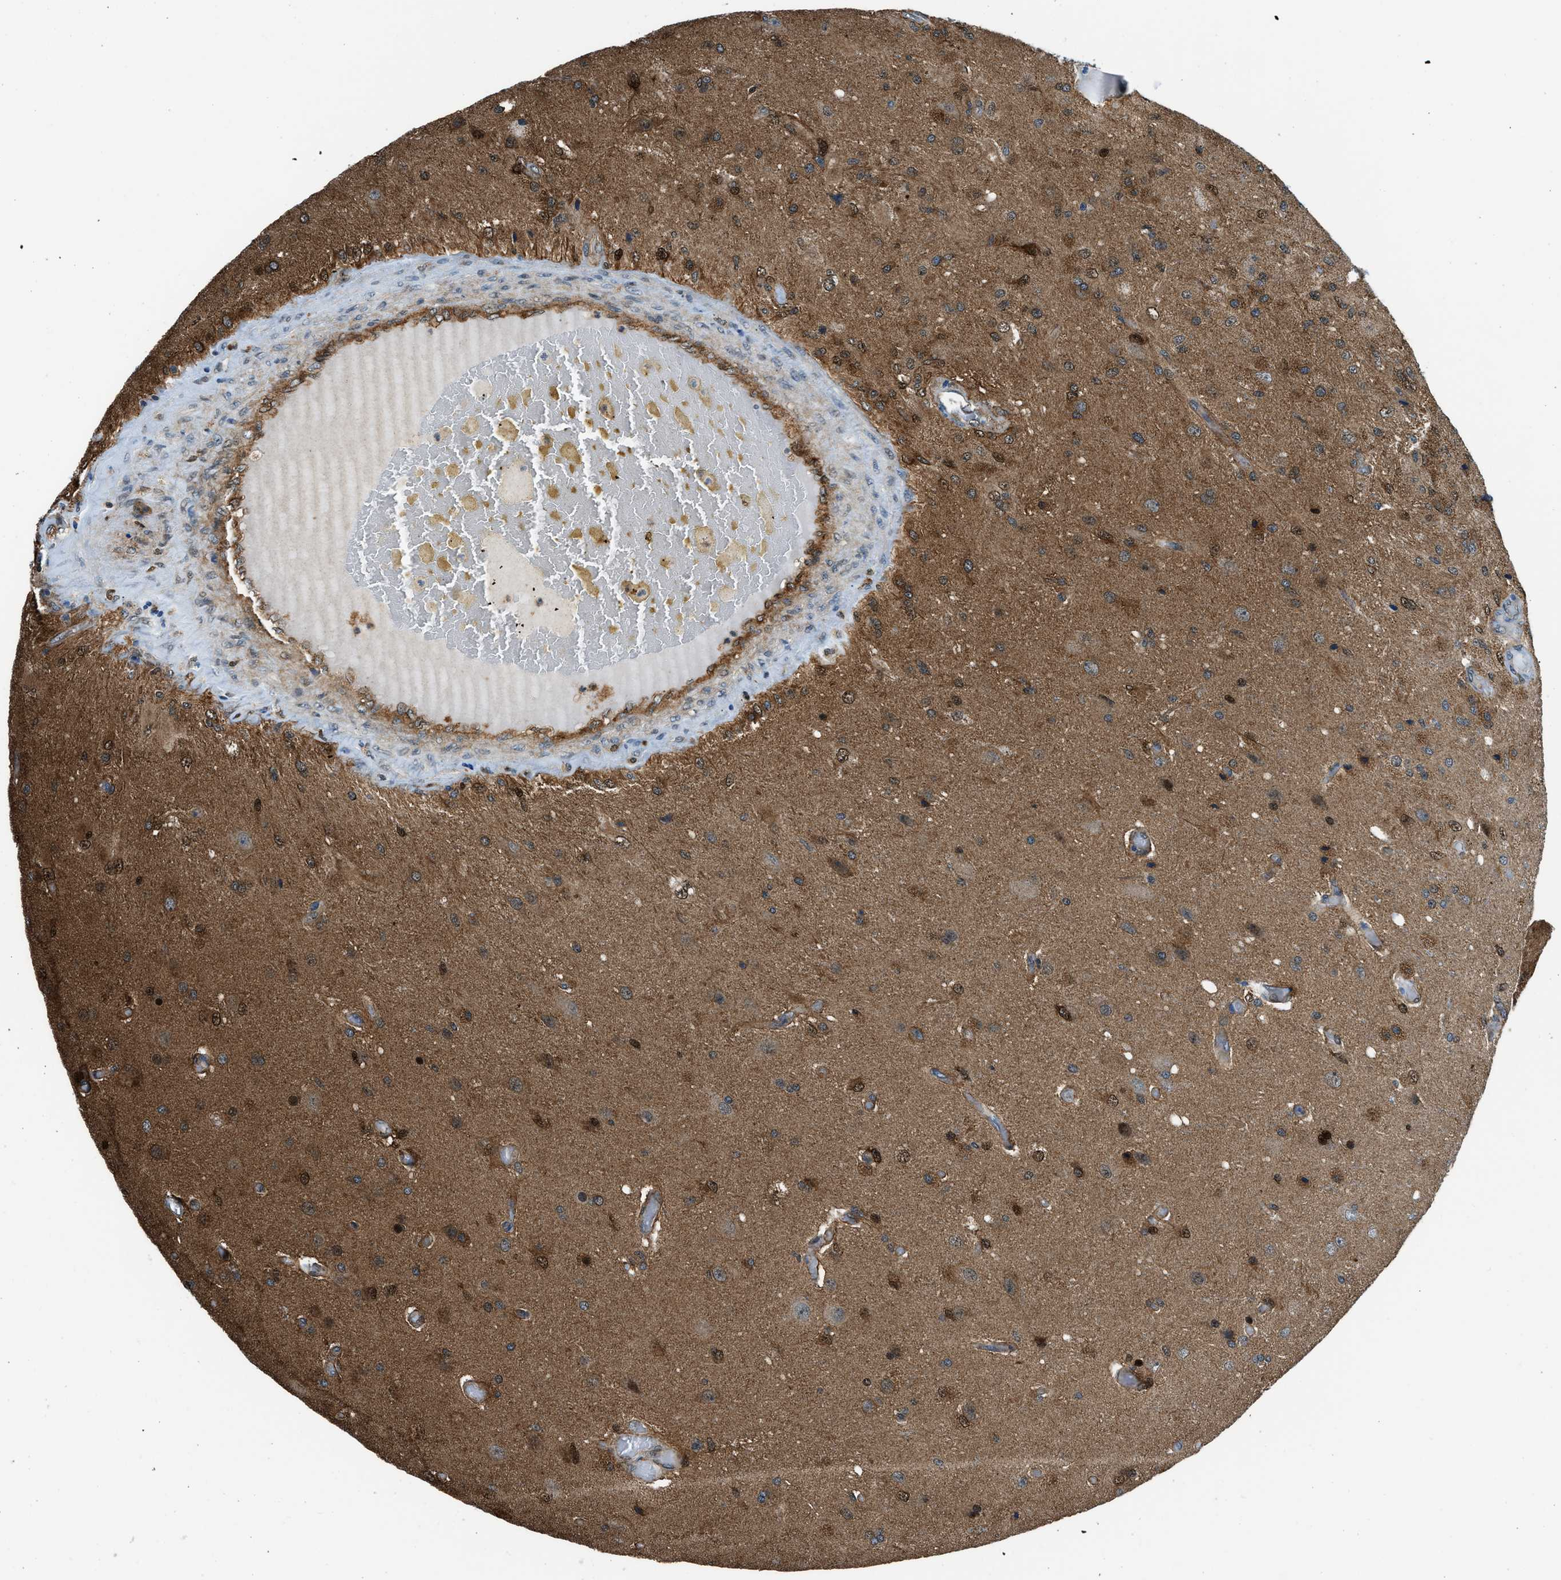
{"staining": {"intensity": "strong", "quantity": "25%-75%", "location": "cytoplasmic/membranous,nuclear"}, "tissue": "glioma", "cell_type": "Tumor cells", "image_type": "cancer", "snomed": [{"axis": "morphology", "description": "Normal tissue, NOS"}, {"axis": "morphology", "description": "Glioma, malignant, High grade"}, {"axis": "topography", "description": "Cerebral cortex"}], "caption": "Glioma stained with DAB IHC exhibits high levels of strong cytoplasmic/membranous and nuclear expression in approximately 25%-75% of tumor cells. (DAB = brown stain, brightfield microscopy at high magnification).", "gene": "YWHAE", "patient": {"sex": "male", "age": 77}}